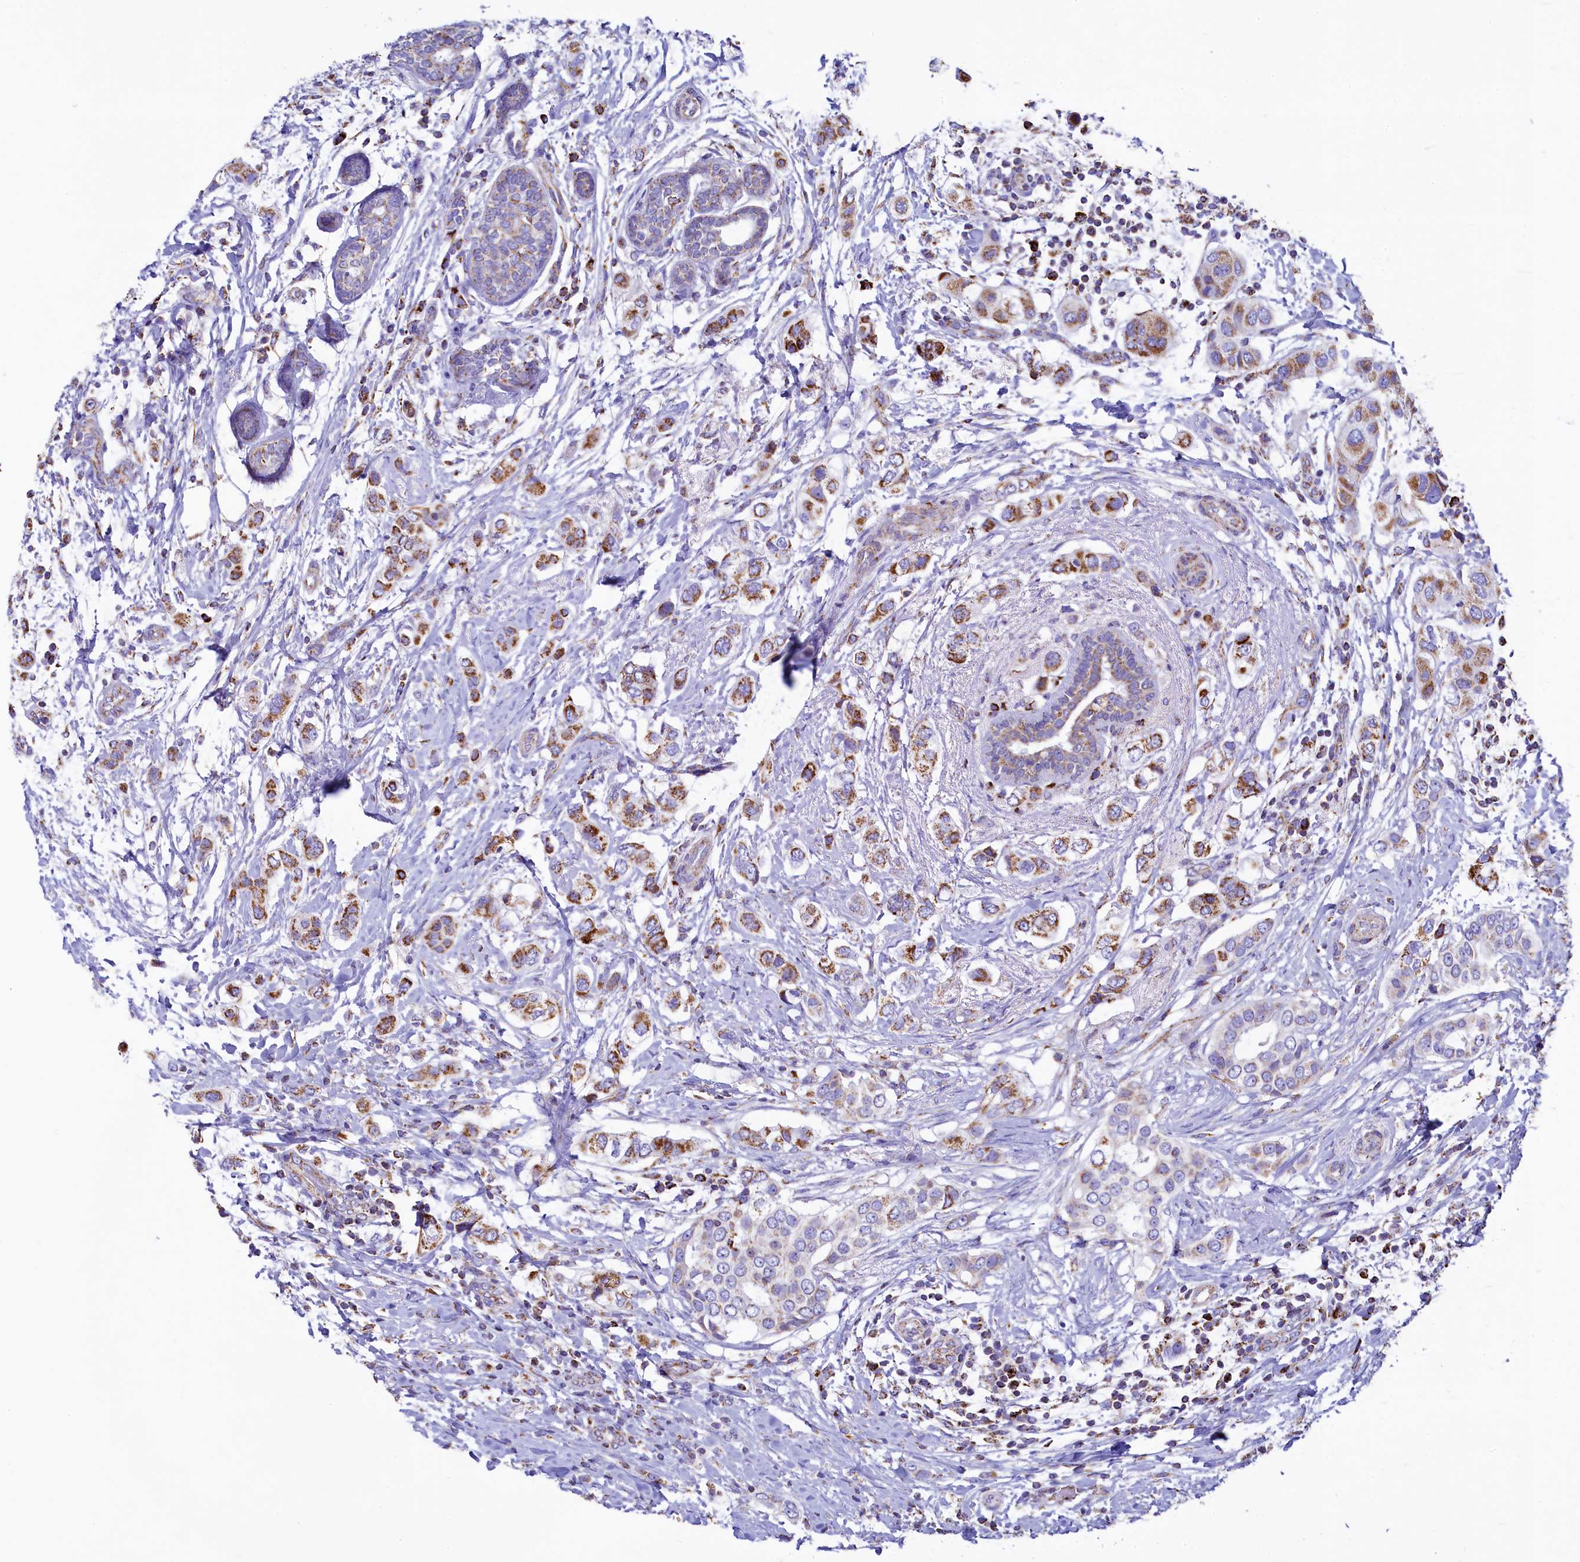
{"staining": {"intensity": "moderate", "quantity": "25%-75%", "location": "cytoplasmic/membranous"}, "tissue": "breast cancer", "cell_type": "Tumor cells", "image_type": "cancer", "snomed": [{"axis": "morphology", "description": "Lobular carcinoma"}, {"axis": "topography", "description": "Breast"}], "caption": "IHC (DAB) staining of human lobular carcinoma (breast) reveals moderate cytoplasmic/membranous protein expression in approximately 25%-75% of tumor cells.", "gene": "IDH3A", "patient": {"sex": "female", "age": 51}}